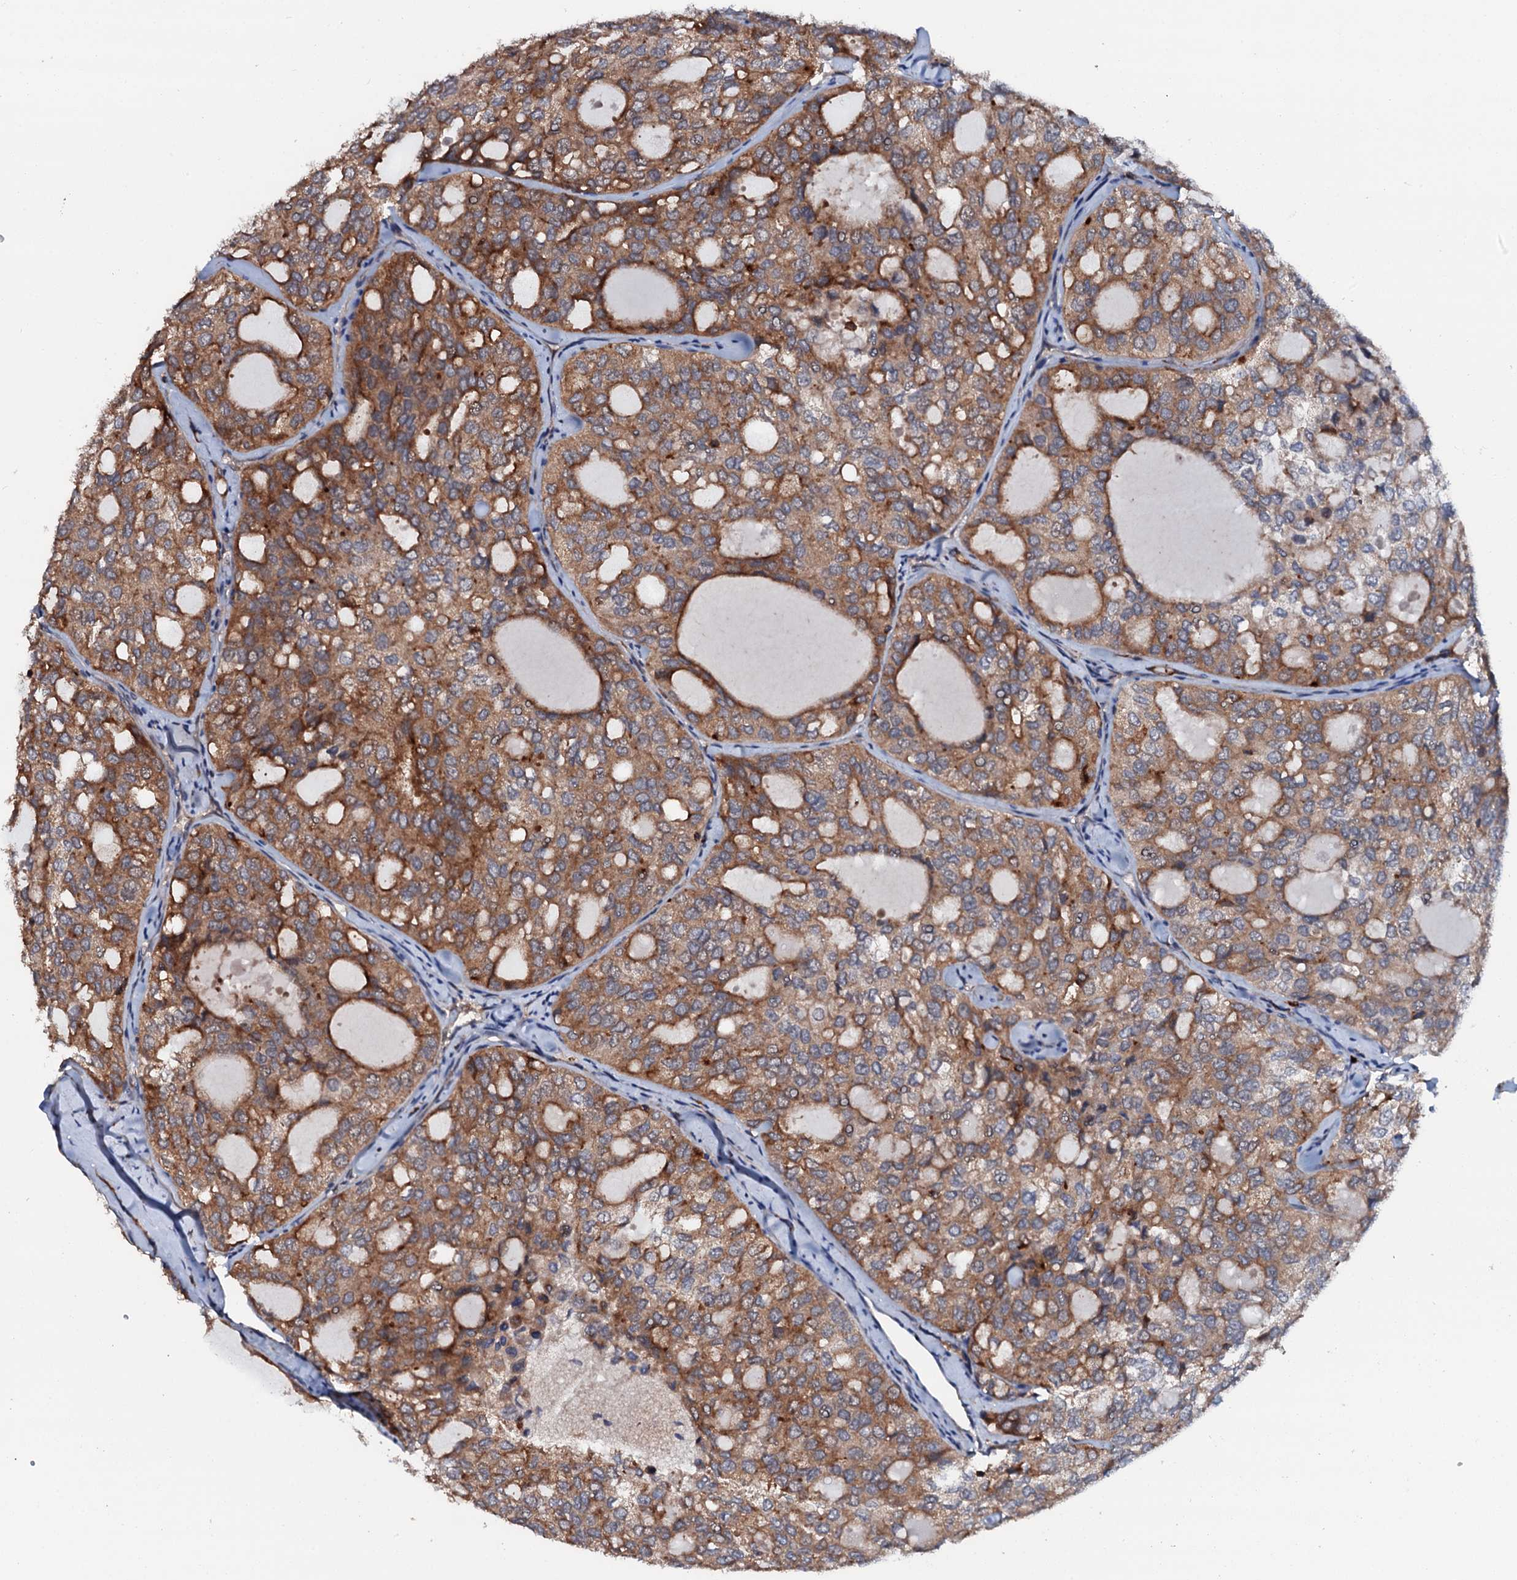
{"staining": {"intensity": "moderate", "quantity": ">75%", "location": "cytoplasmic/membranous"}, "tissue": "thyroid cancer", "cell_type": "Tumor cells", "image_type": "cancer", "snomed": [{"axis": "morphology", "description": "Follicular adenoma carcinoma, NOS"}, {"axis": "topography", "description": "Thyroid gland"}], "caption": "Human thyroid cancer (follicular adenoma carcinoma) stained for a protein (brown) demonstrates moderate cytoplasmic/membranous positive staining in approximately >75% of tumor cells.", "gene": "VAMP8", "patient": {"sex": "male", "age": 75}}